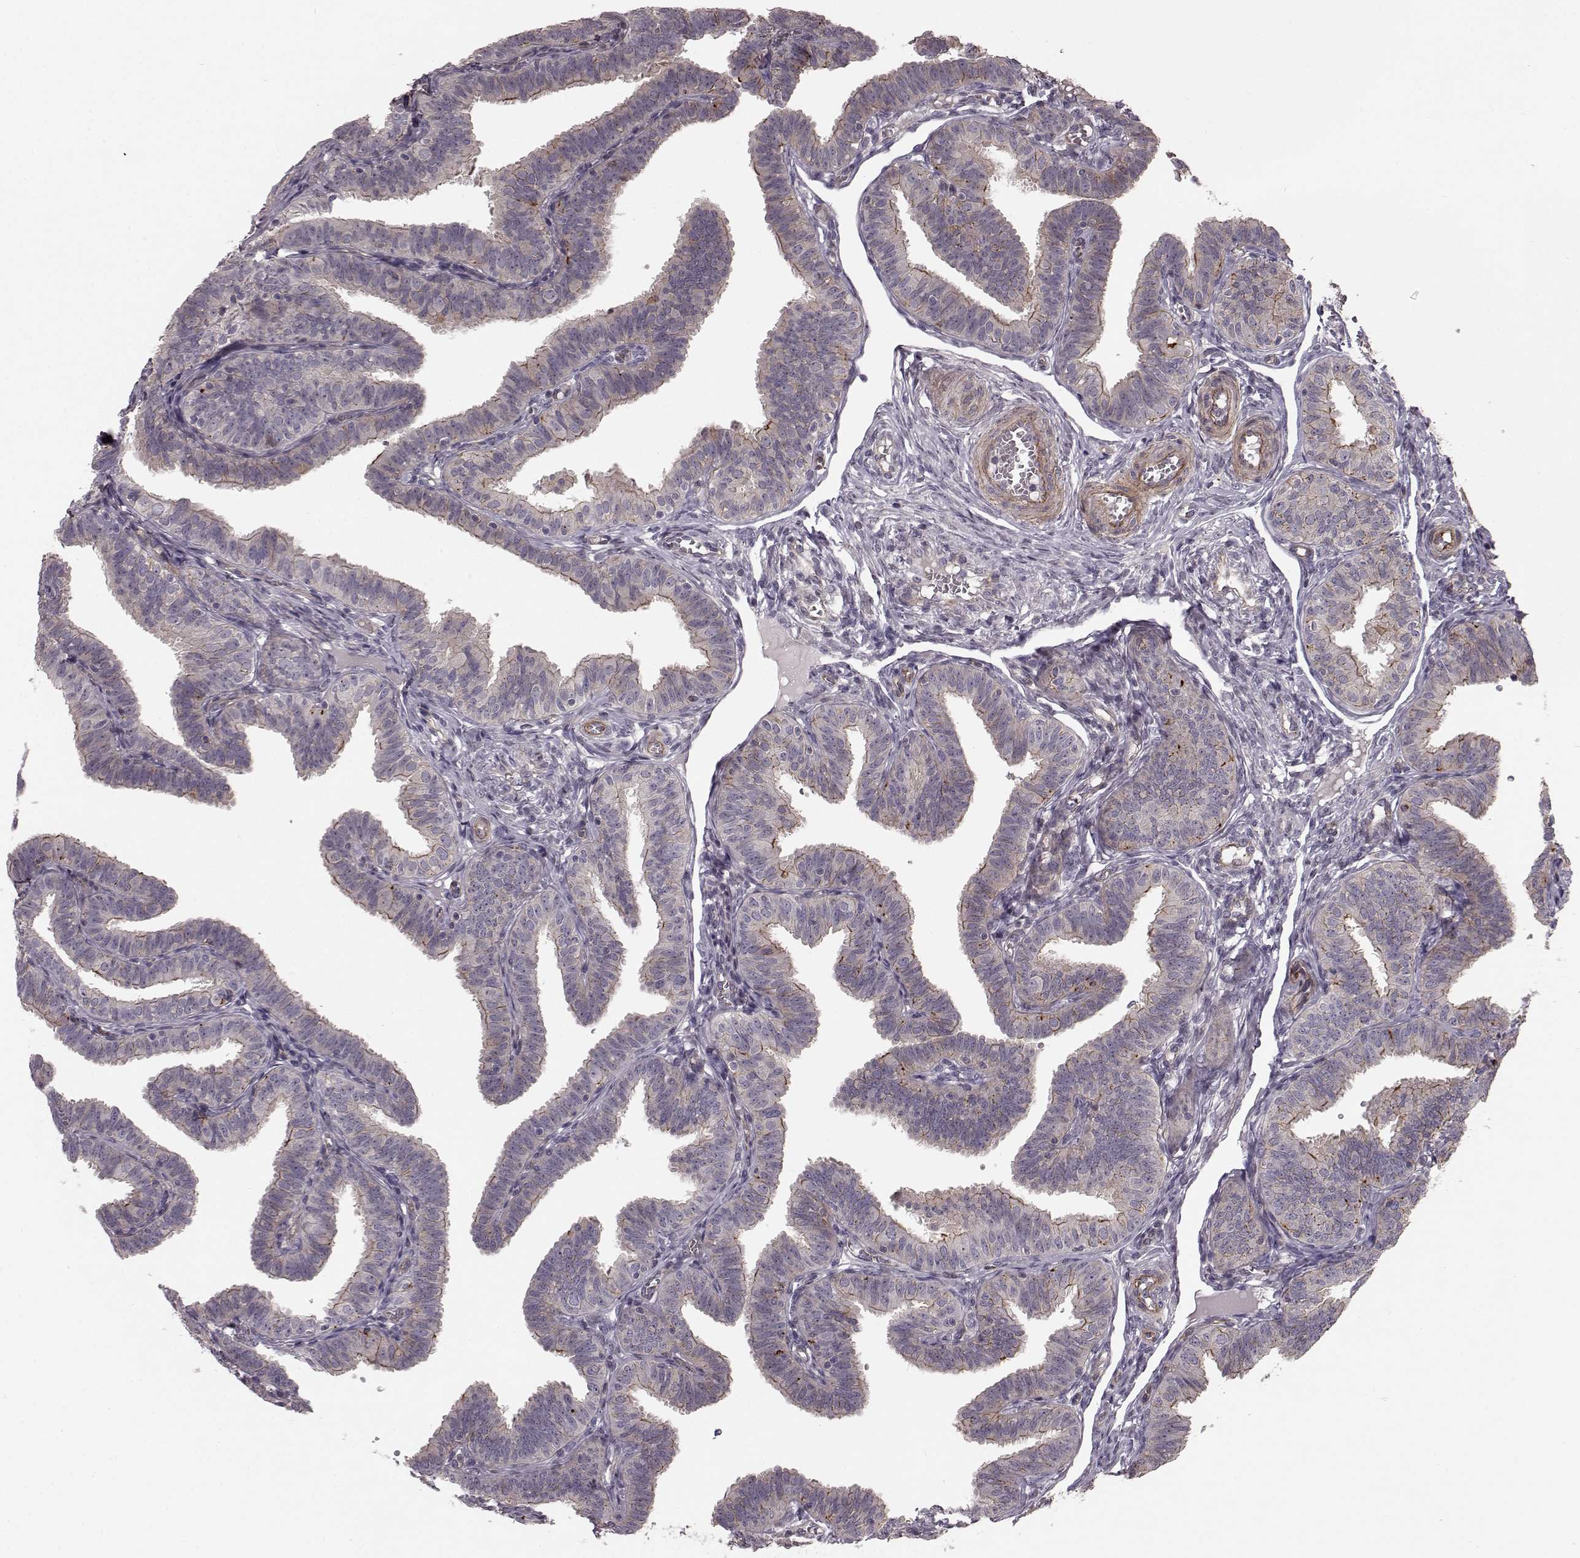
{"staining": {"intensity": "weak", "quantity": "25%-75%", "location": "cytoplasmic/membranous"}, "tissue": "fallopian tube", "cell_type": "Glandular cells", "image_type": "normal", "snomed": [{"axis": "morphology", "description": "Normal tissue, NOS"}, {"axis": "topography", "description": "Fallopian tube"}], "caption": "This image displays IHC staining of unremarkable fallopian tube, with low weak cytoplasmic/membranous expression in about 25%-75% of glandular cells.", "gene": "SLC22A18", "patient": {"sex": "female", "age": 25}}